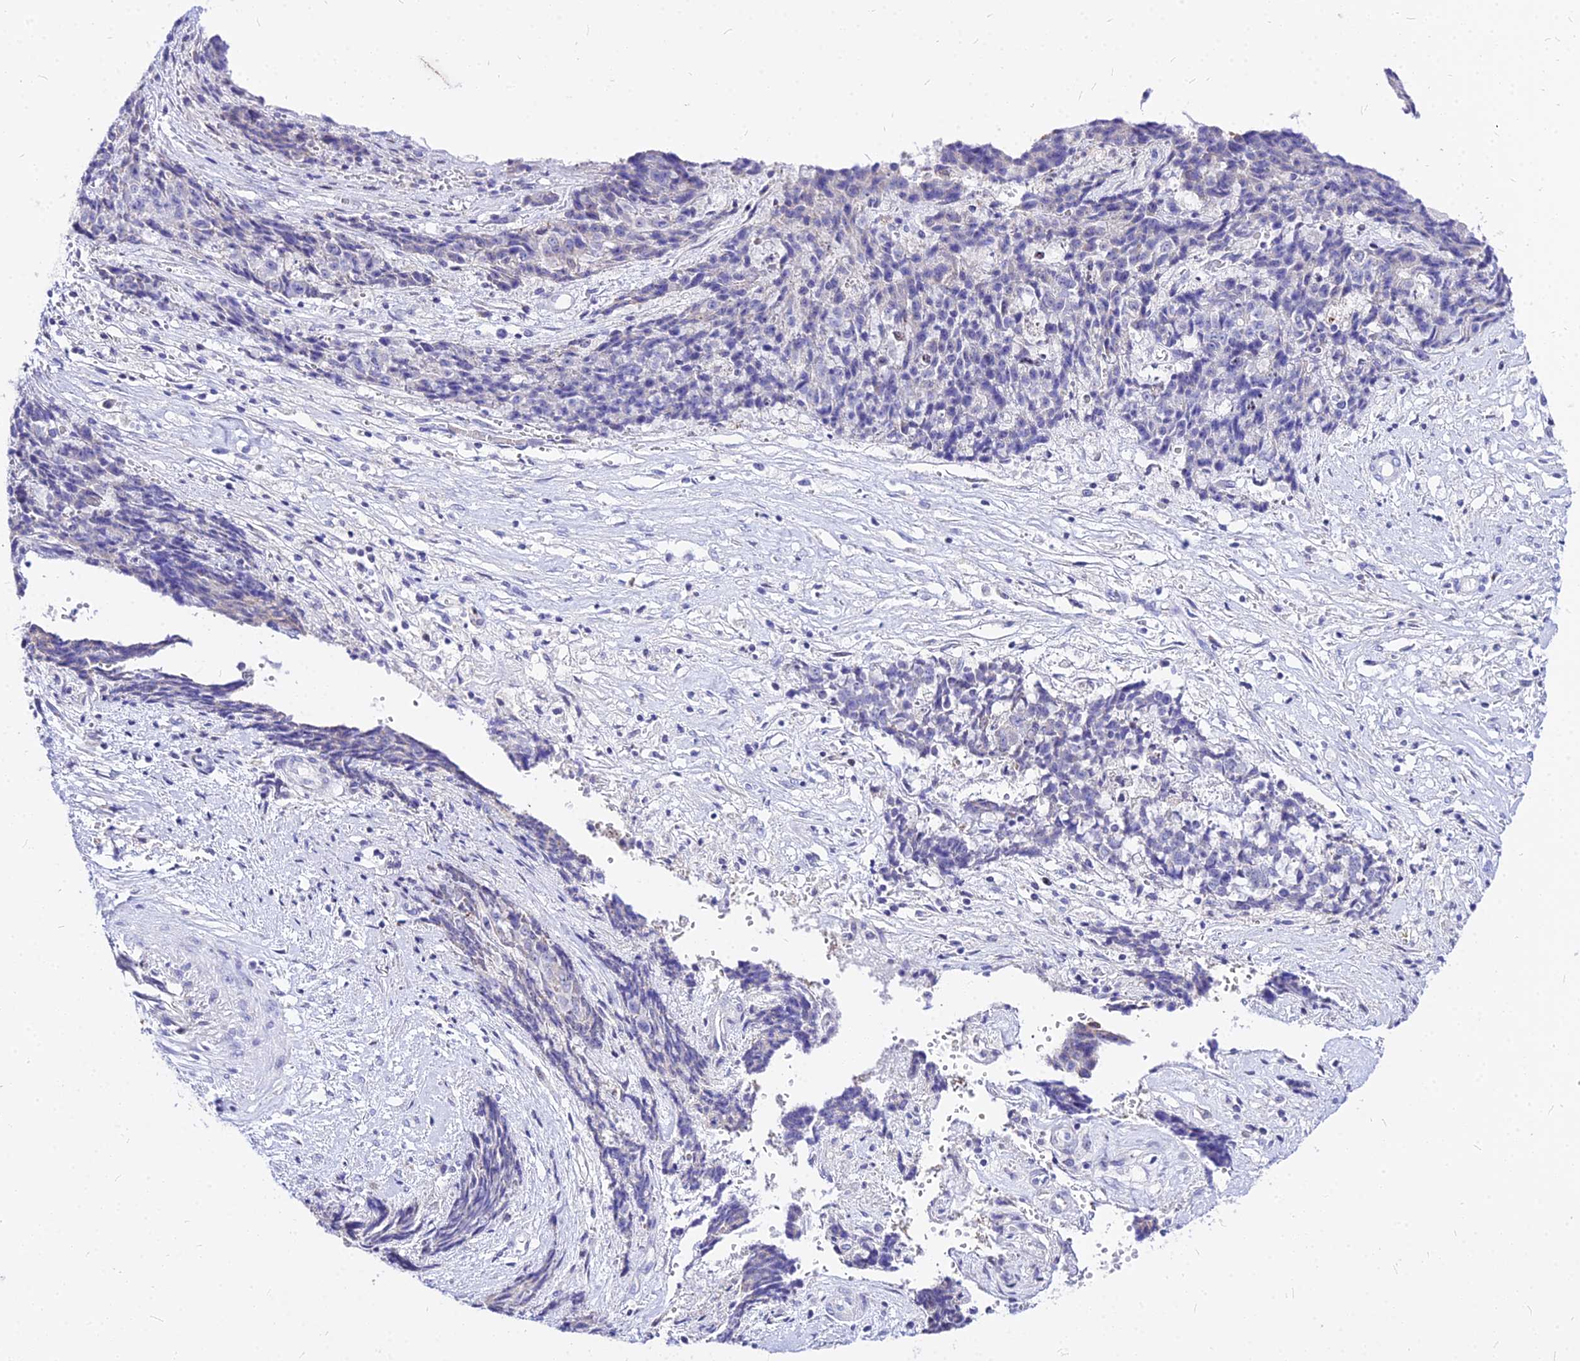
{"staining": {"intensity": "negative", "quantity": "none", "location": "none"}, "tissue": "ovarian cancer", "cell_type": "Tumor cells", "image_type": "cancer", "snomed": [{"axis": "morphology", "description": "Carcinoma, endometroid"}, {"axis": "topography", "description": "Ovary"}], "caption": "High power microscopy micrograph of an immunohistochemistry (IHC) micrograph of ovarian cancer, revealing no significant expression in tumor cells.", "gene": "CARD18", "patient": {"sex": "female", "age": 42}}